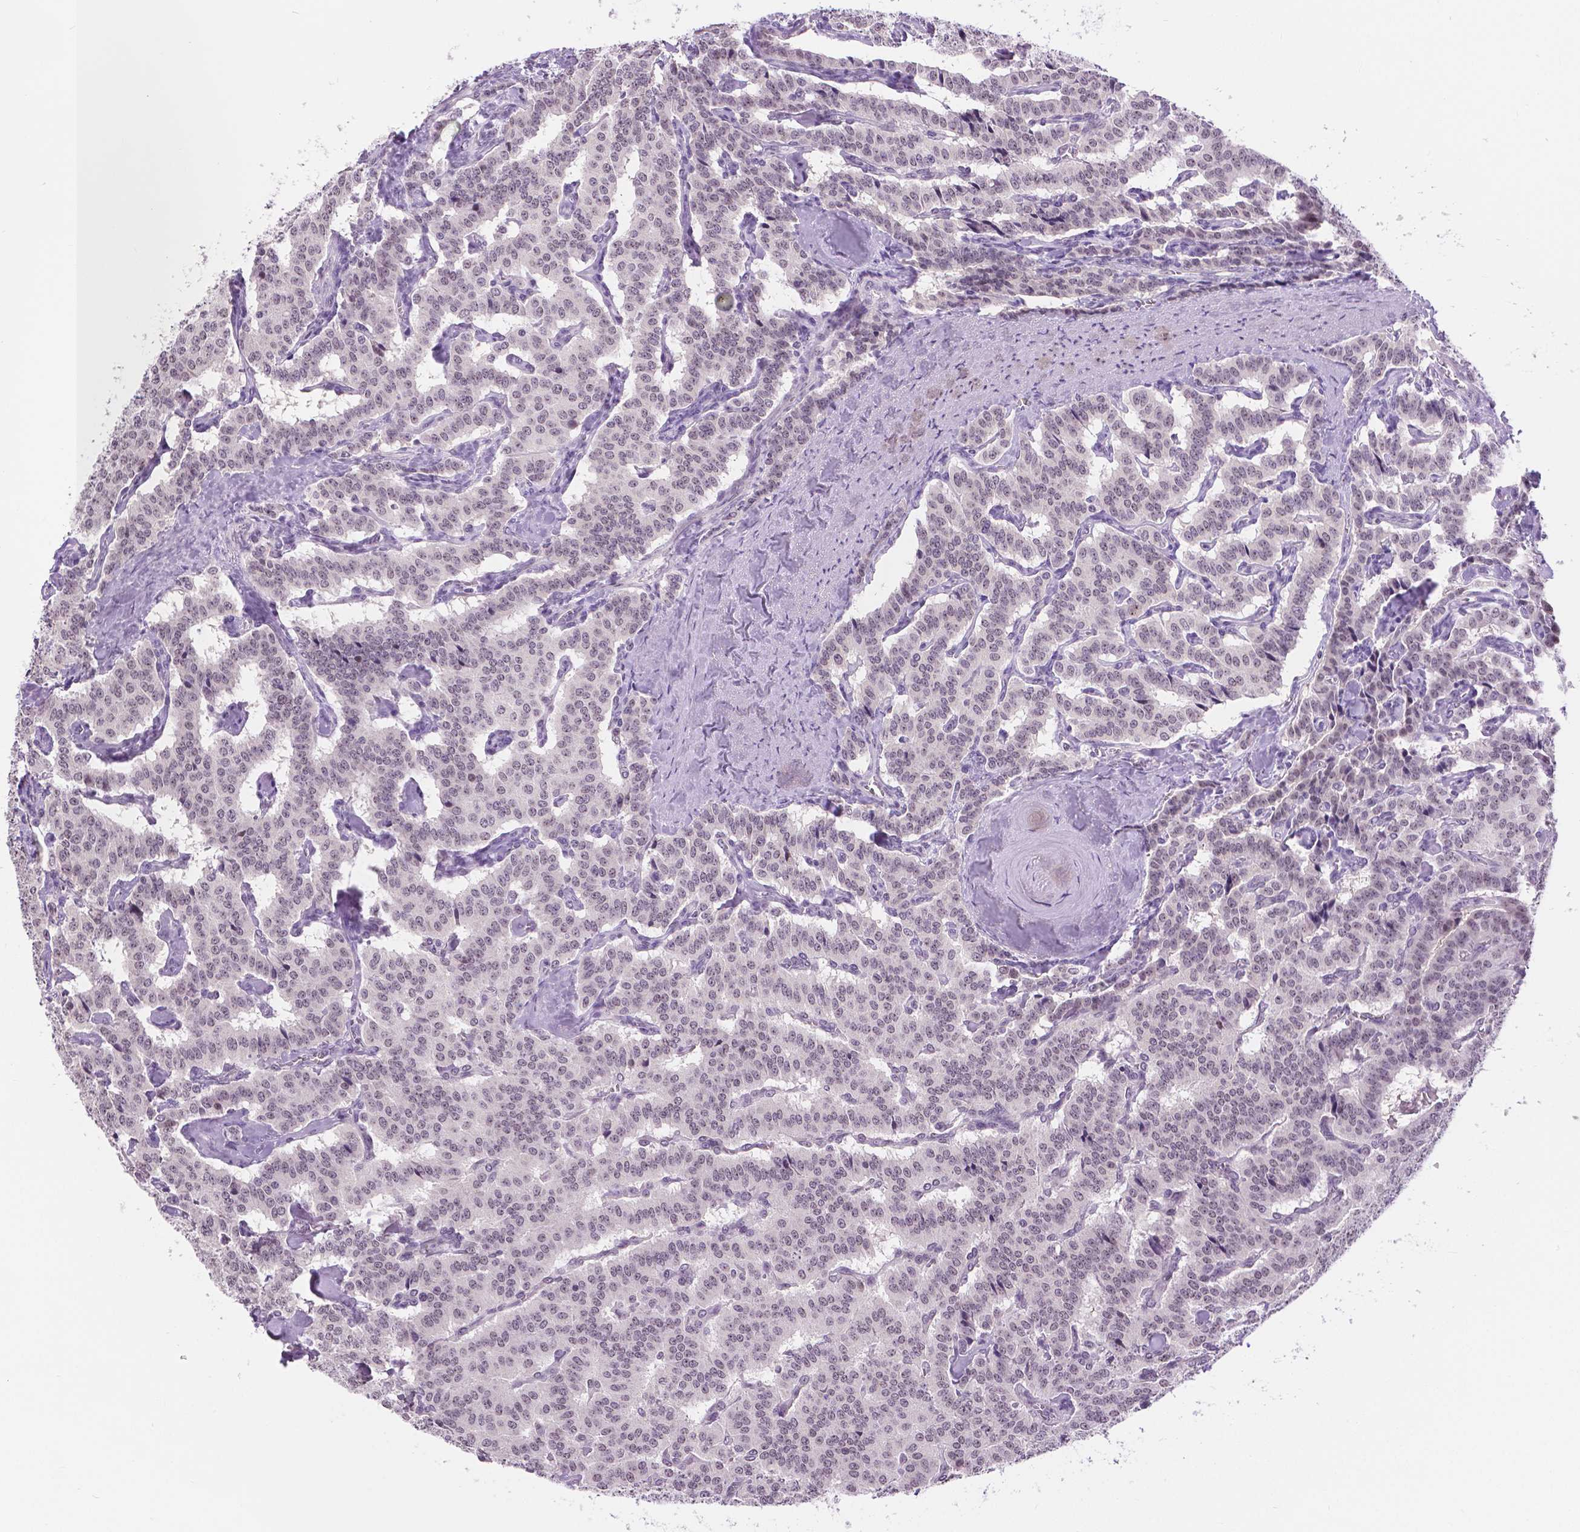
{"staining": {"intensity": "negative", "quantity": "none", "location": "none"}, "tissue": "carcinoid", "cell_type": "Tumor cells", "image_type": "cancer", "snomed": [{"axis": "morphology", "description": "Carcinoid, malignant, NOS"}, {"axis": "topography", "description": "Lung"}], "caption": "Tumor cells show no significant protein staining in carcinoid (malignant).", "gene": "NHP2", "patient": {"sex": "female", "age": 46}}